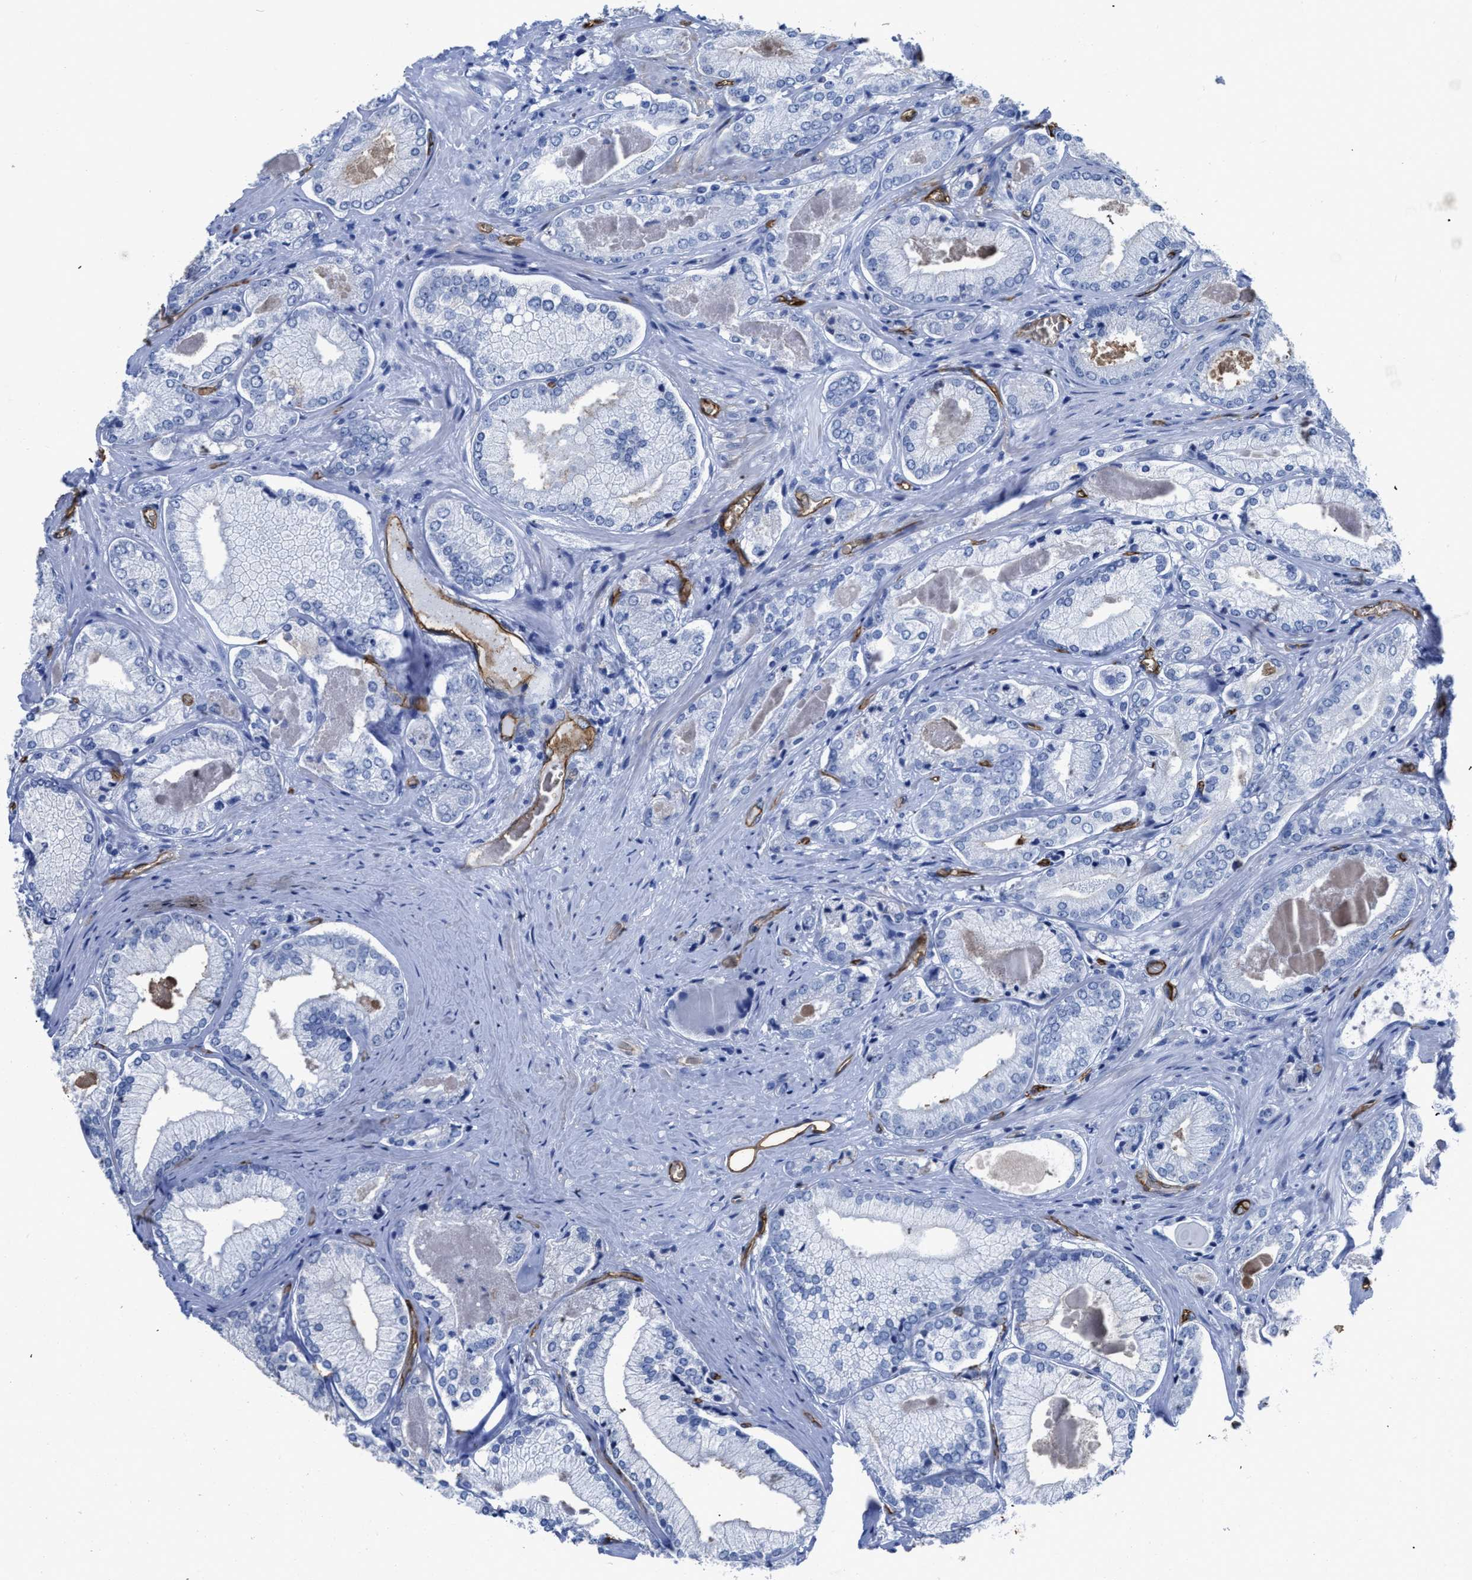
{"staining": {"intensity": "negative", "quantity": "none", "location": "none"}, "tissue": "prostate cancer", "cell_type": "Tumor cells", "image_type": "cancer", "snomed": [{"axis": "morphology", "description": "Adenocarcinoma, Low grade"}, {"axis": "topography", "description": "Prostate"}], "caption": "A micrograph of prostate cancer (low-grade adenocarcinoma) stained for a protein displays no brown staining in tumor cells.", "gene": "AQP1", "patient": {"sex": "male", "age": 65}}